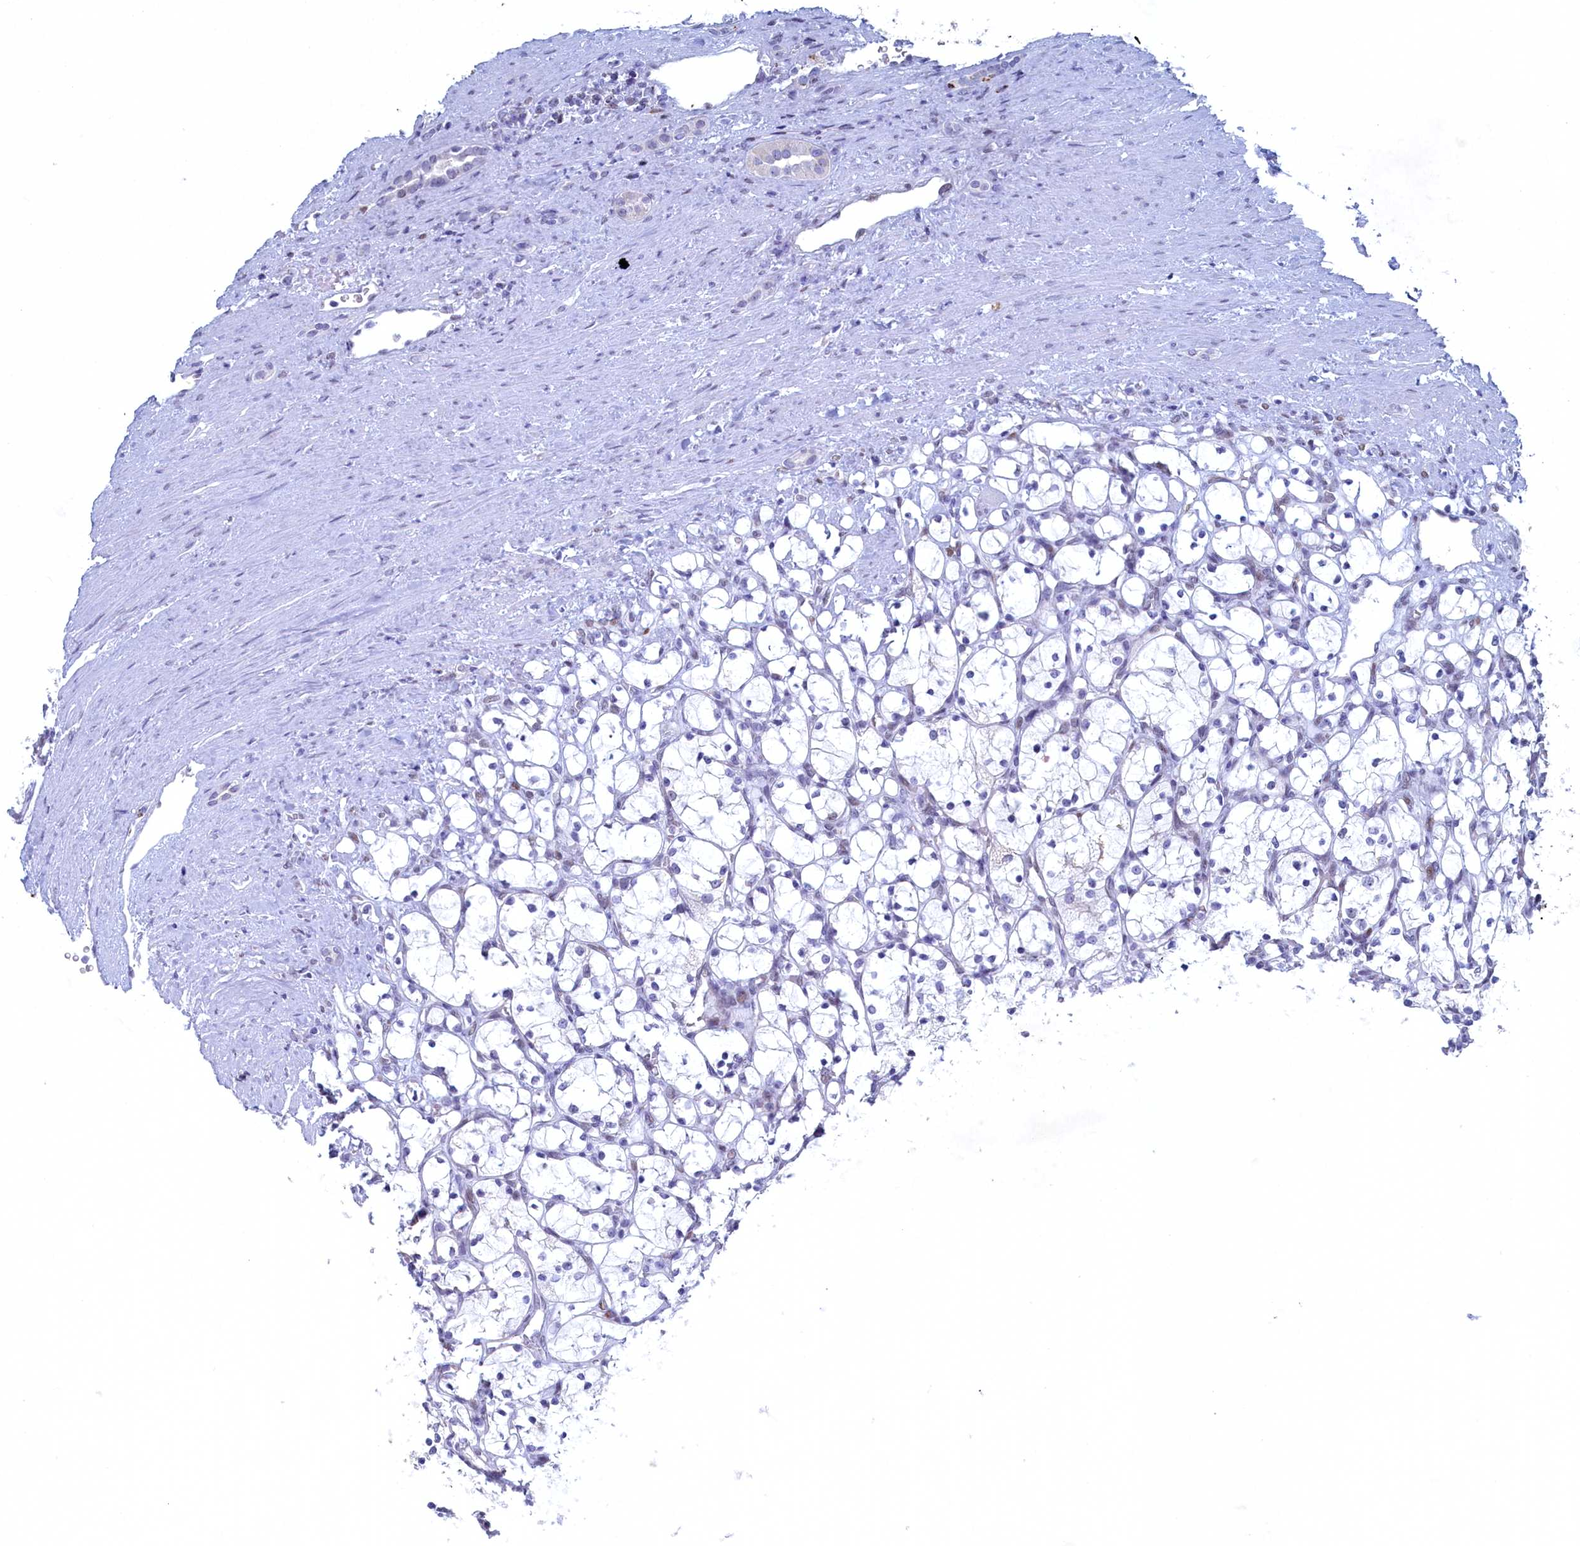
{"staining": {"intensity": "negative", "quantity": "none", "location": "none"}, "tissue": "renal cancer", "cell_type": "Tumor cells", "image_type": "cancer", "snomed": [{"axis": "morphology", "description": "Adenocarcinoma, NOS"}, {"axis": "topography", "description": "Kidney"}], "caption": "Immunohistochemical staining of renal cancer (adenocarcinoma) reveals no significant expression in tumor cells.", "gene": "WDR76", "patient": {"sex": "female", "age": 69}}